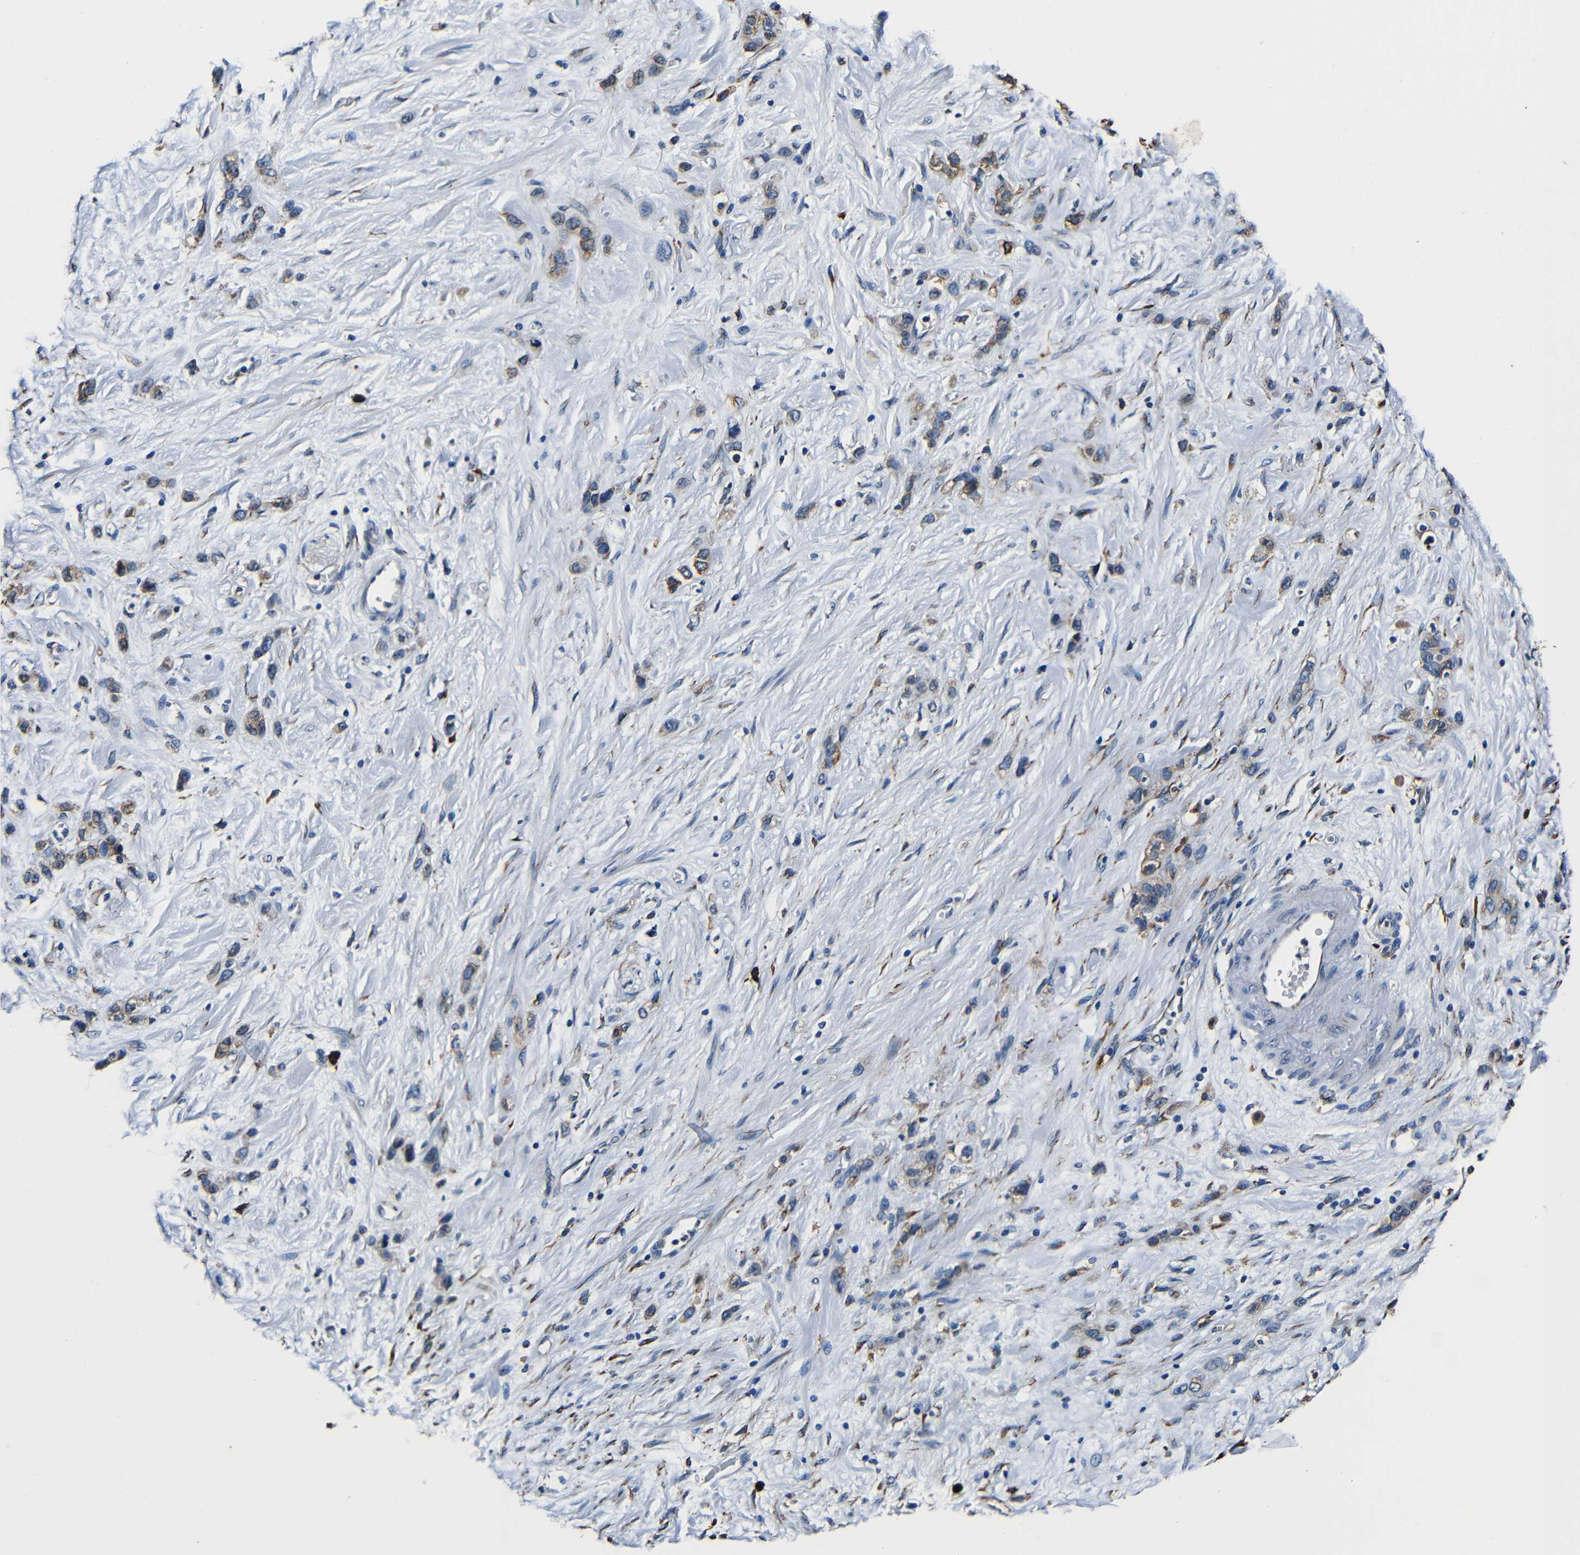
{"staining": {"intensity": "weak", "quantity": ">75%", "location": "cytoplasmic/membranous"}, "tissue": "stomach cancer", "cell_type": "Tumor cells", "image_type": "cancer", "snomed": [{"axis": "morphology", "description": "Adenocarcinoma, NOS"}, {"axis": "morphology", "description": "Adenocarcinoma, High grade"}, {"axis": "topography", "description": "Stomach, upper"}, {"axis": "topography", "description": "Stomach, lower"}], "caption": "Protein expression analysis of human stomach cancer reveals weak cytoplasmic/membranous expression in about >75% of tumor cells. (brown staining indicates protein expression, while blue staining denotes nuclei).", "gene": "RRBP1", "patient": {"sex": "female", "age": 65}}